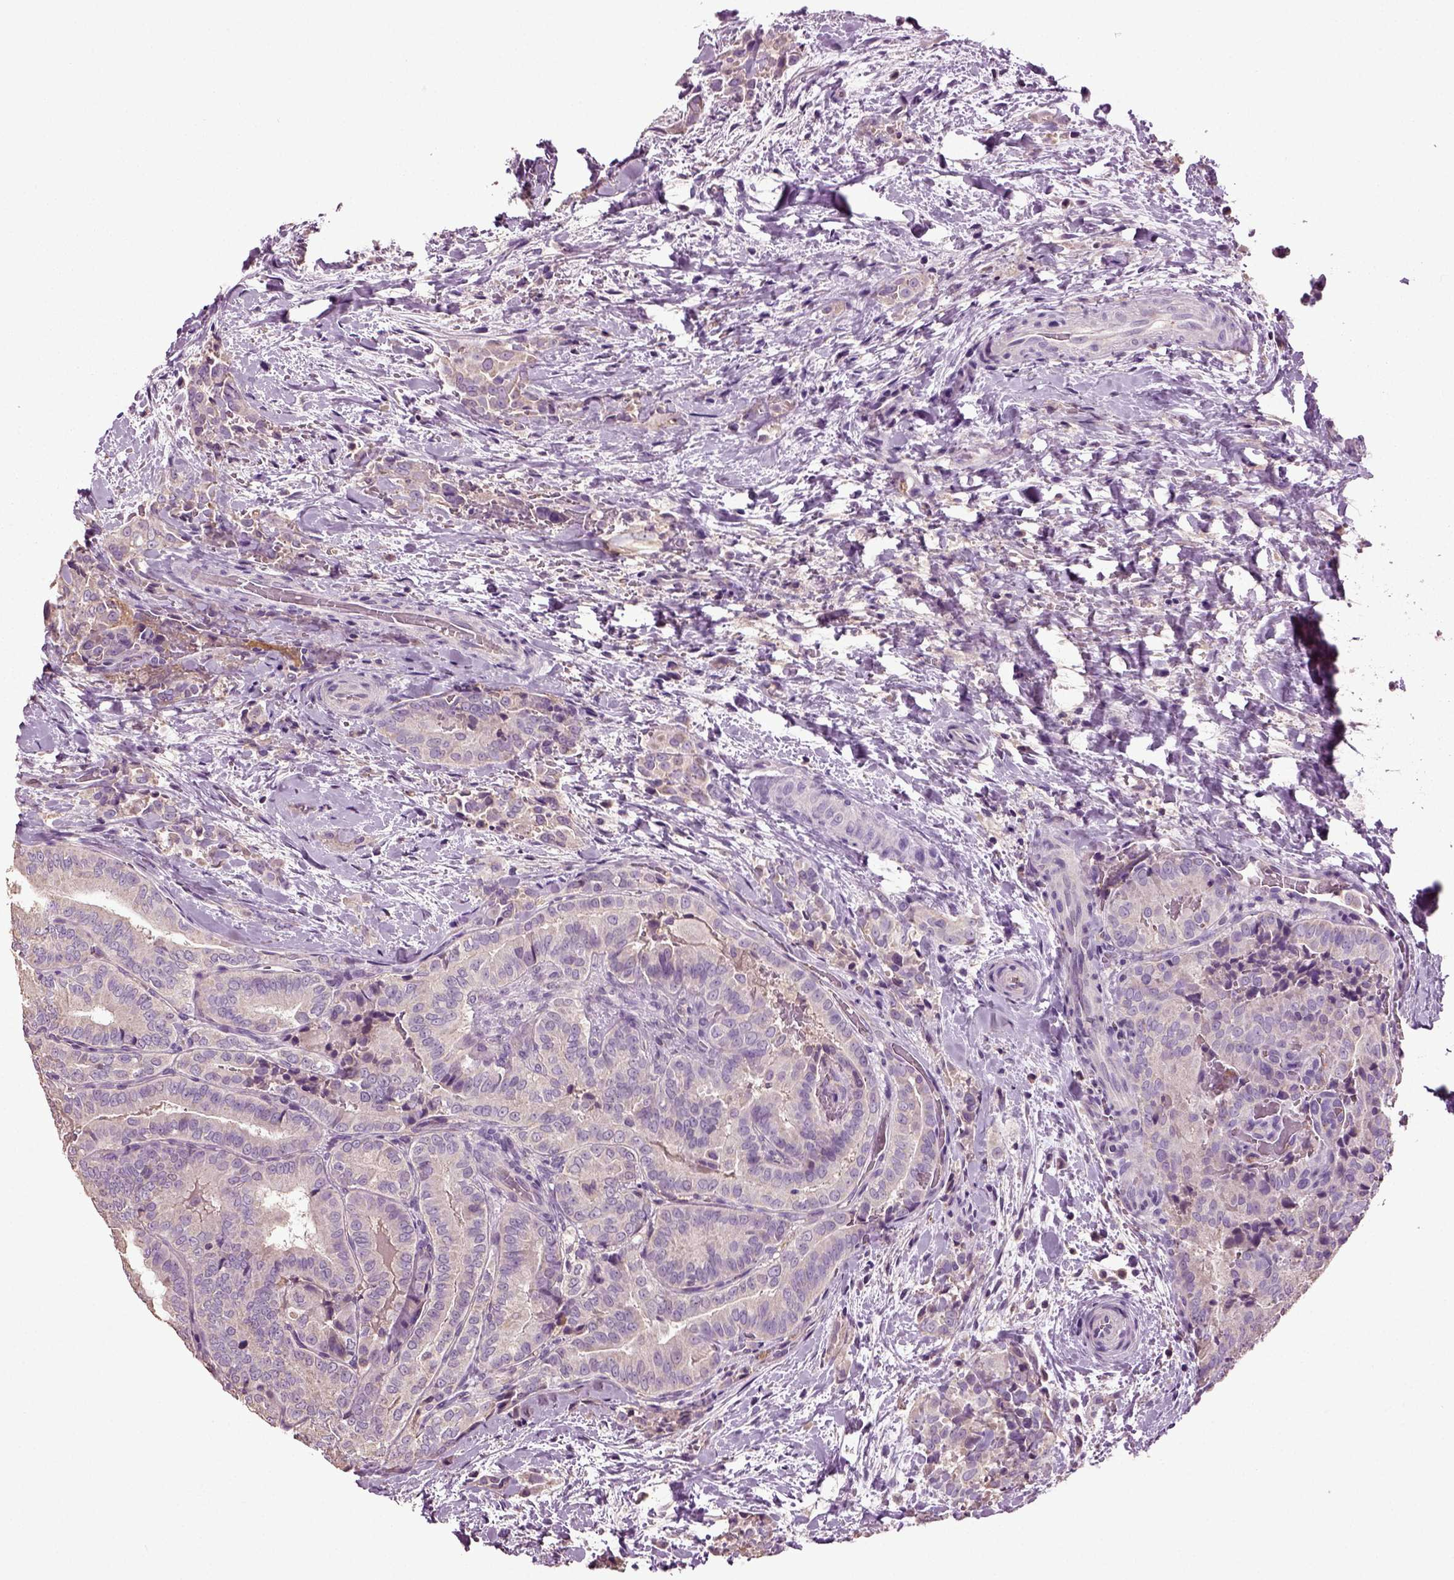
{"staining": {"intensity": "negative", "quantity": "none", "location": "none"}, "tissue": "thyroid cancer", "cell_type": "Tumor cells", "image_type": "cancer", "snomed": [{"axis": "morphology", "description": "Papillary adenocarcinoma, NOS"}, {"axis": "topography", "description": "Thyroid gland"}], "caption": "Thyroid cancer was stained to show a protein in brown. There is no significant staining in tumor cells.", "gene": "DEFB118", "patient": {"sex": "male", "age": 61}}